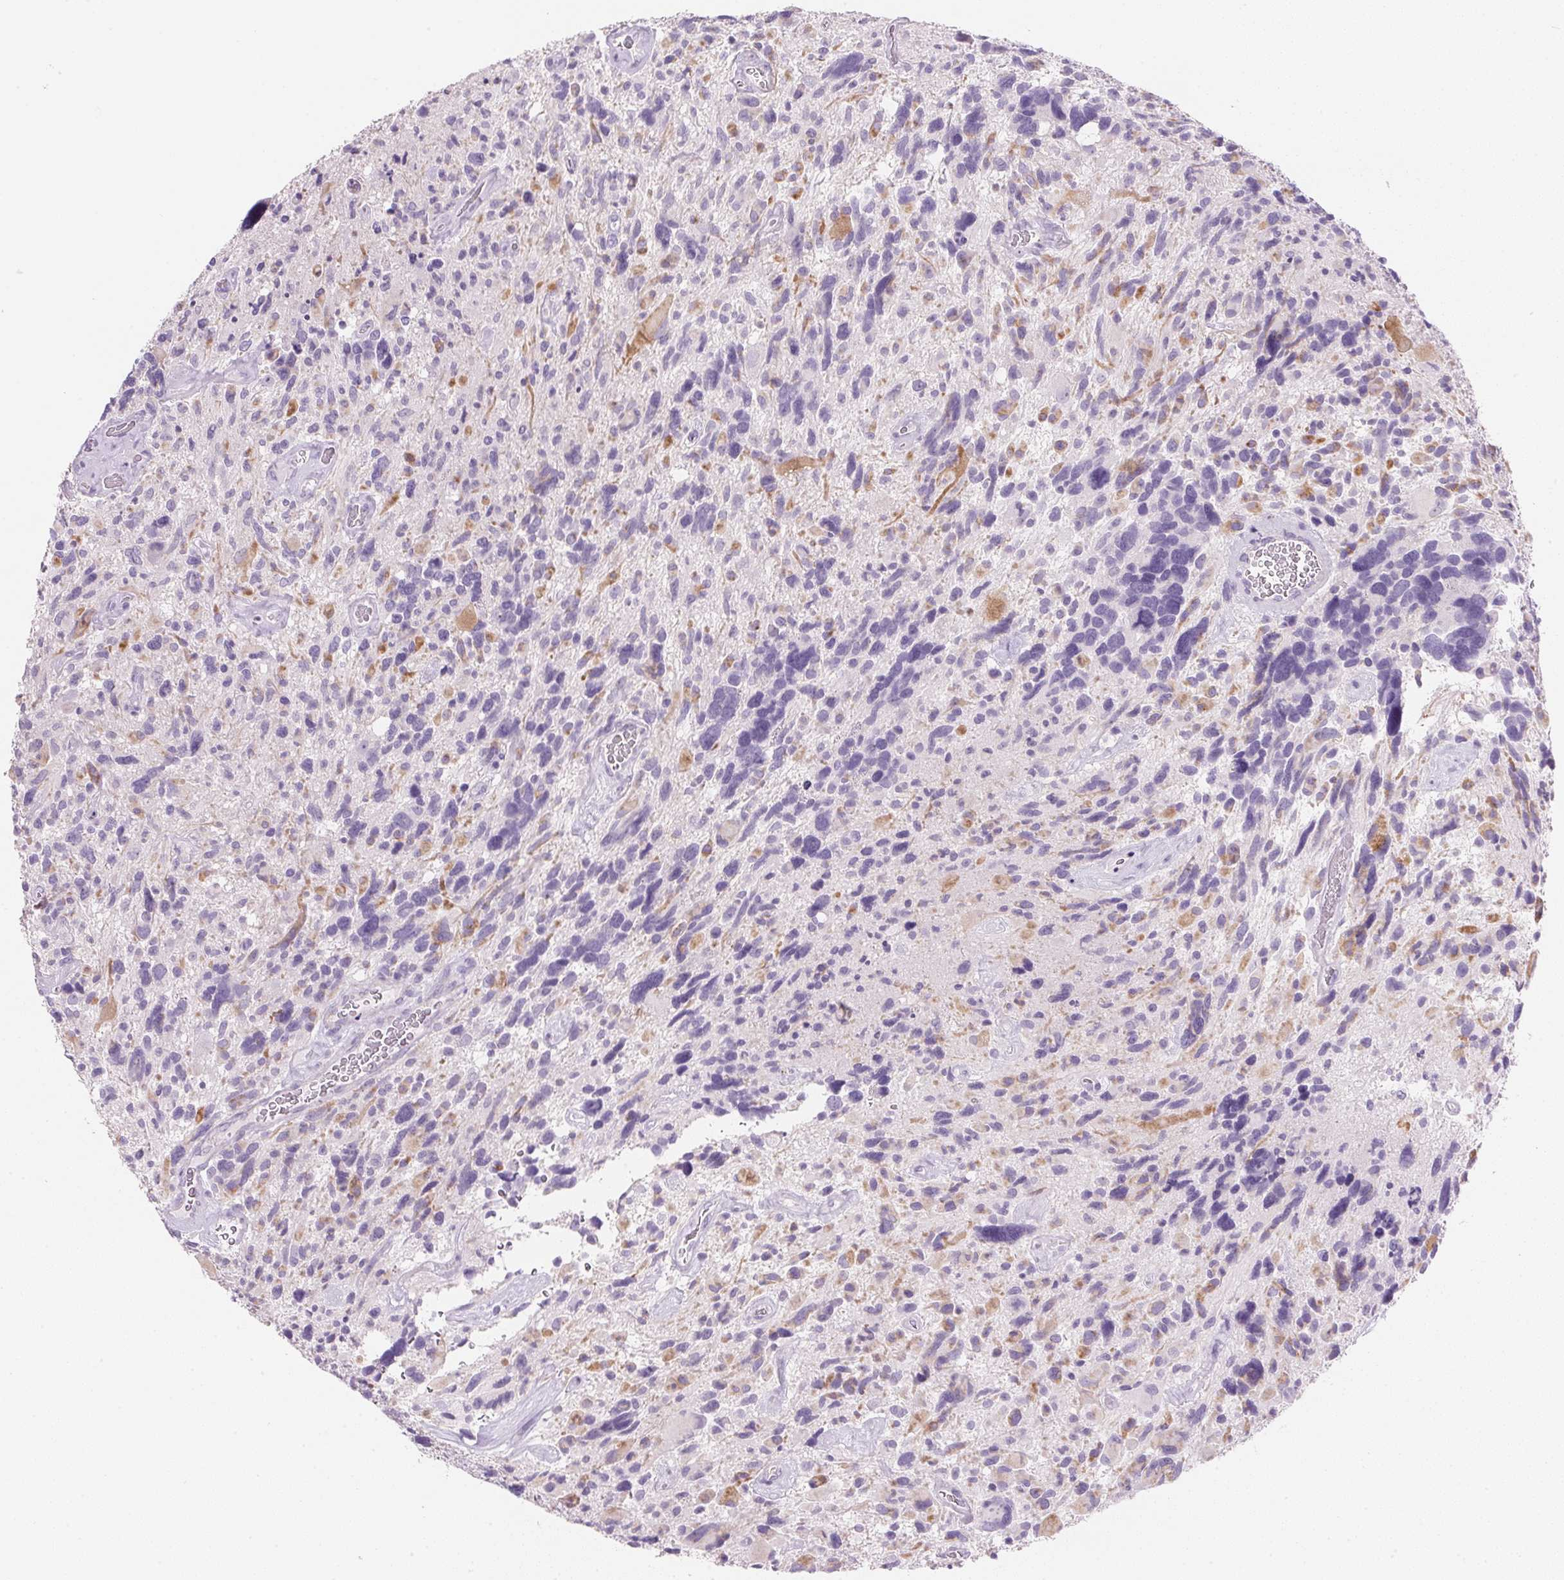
{"staining": {"intensity": "negative", "quantity": "none", "location": "none"}, "tissue": "glioma", "cell_type": "Tumor cells", "image_type": "cancer", "snomed": [{"axis": "morphology", "description": "Glioma, malignant, High grade"}, {"axis": "topography", "description": "Brain"}], "caption": "Malignant glioma (high-grade) was stained to show a protein in brown. There is no significant expression in tumor cells.", "gene": "KCNE2", "patient": {"sex": "male", "age": 49}}